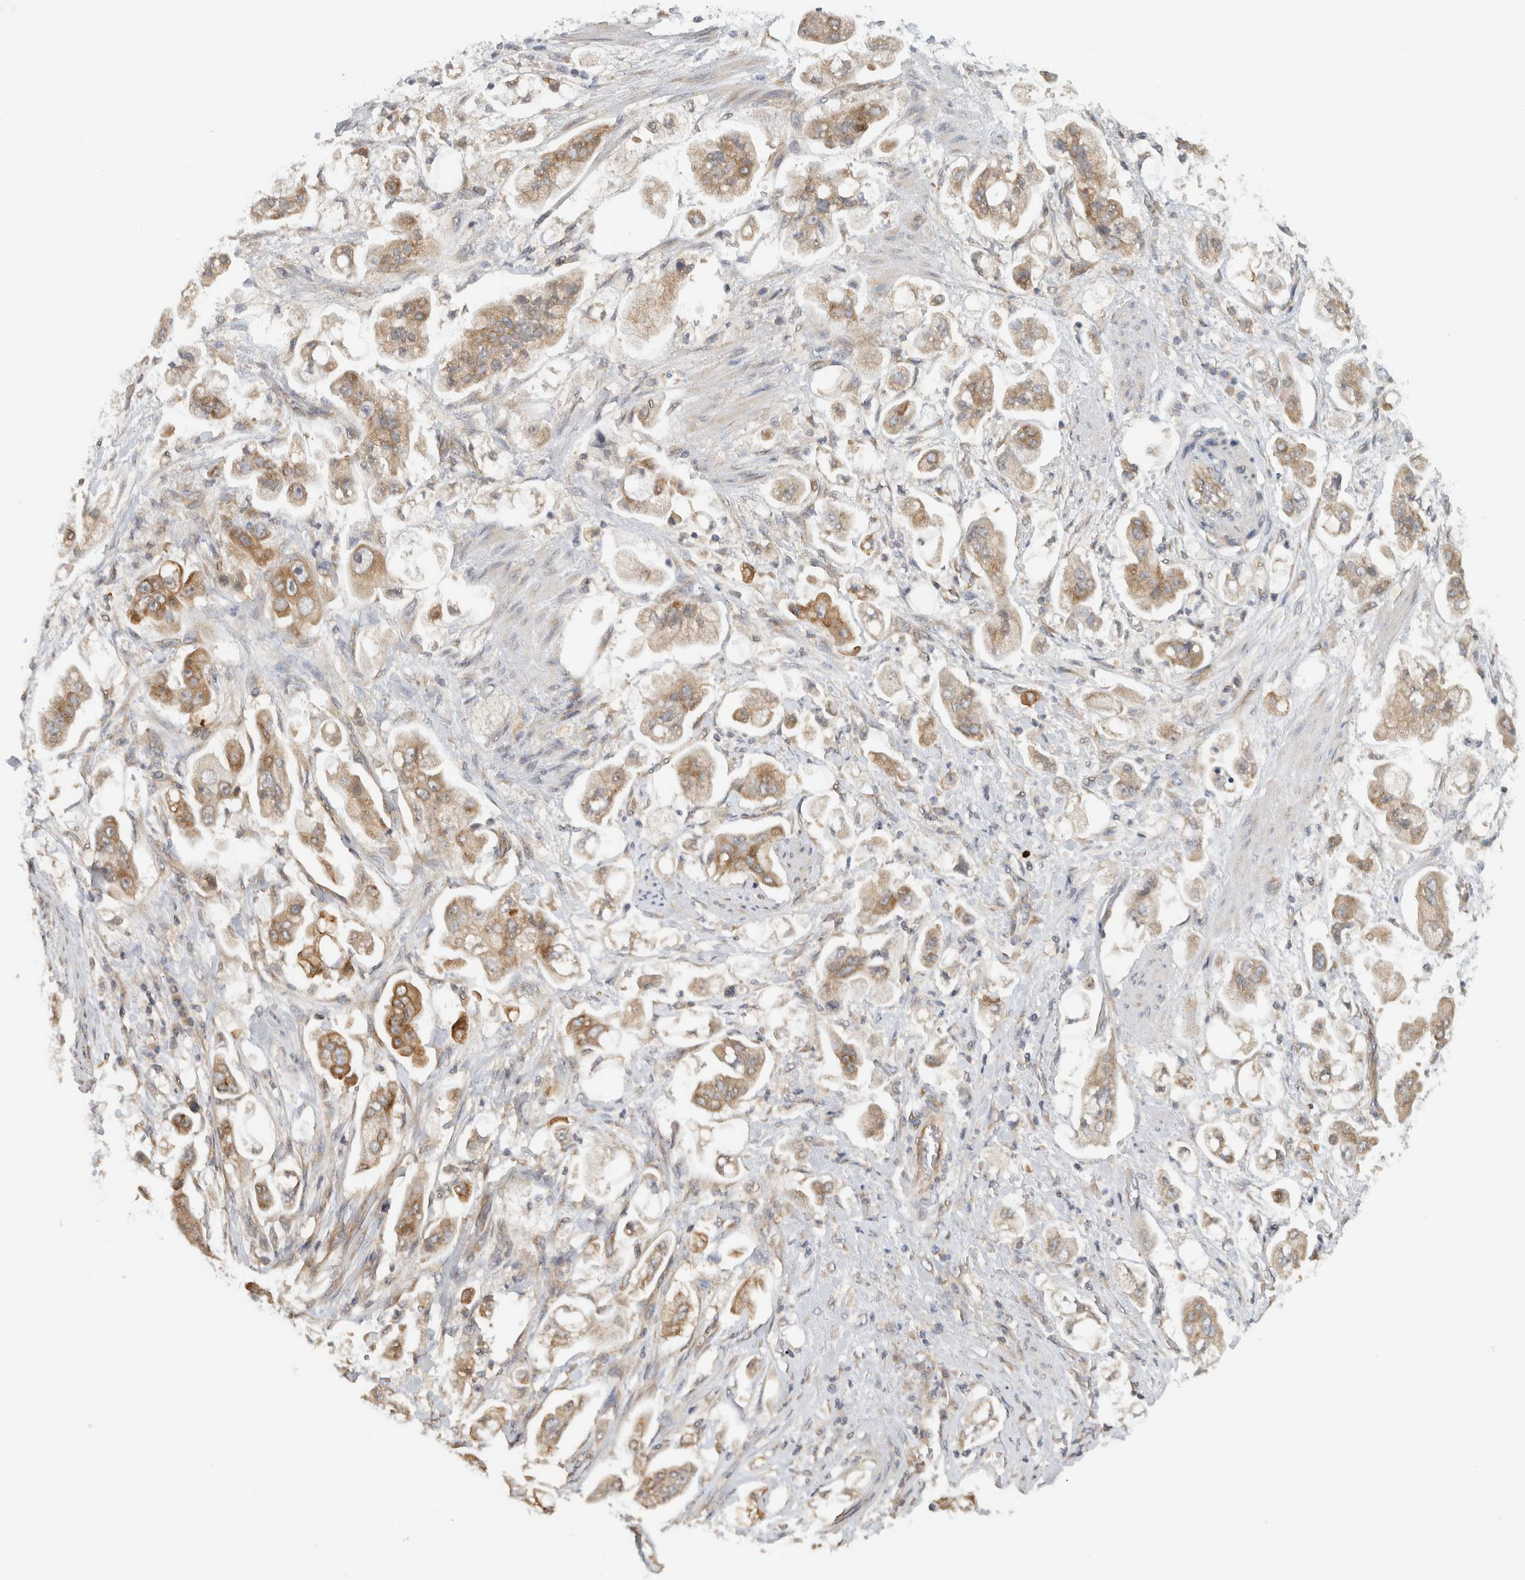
{"staining": {"intensity": "moderate", "quantity": ">75%", "location": "cytoplasmic/membranous"}, "tissue": "stomach cancer", "cell_type": "Tumor cells", "image_type": "cancer", "snomed": [{"axis": "morphology", "description": "Adenocarcinoma, NOS"}, {"axis": "topography", "description": "Stomach"}], "caption": "Moderate cytoplasmic/membranous protein staining is present in about >75% of tumor cells in stomach cancer (adenocarcinoma). (DAB (3,3'-diaminobenzidine) IHC, brown staining for protein, blue staining for nuclei).", "gene": "PUM1", "patient": {"sex": "male", "age": 62}}